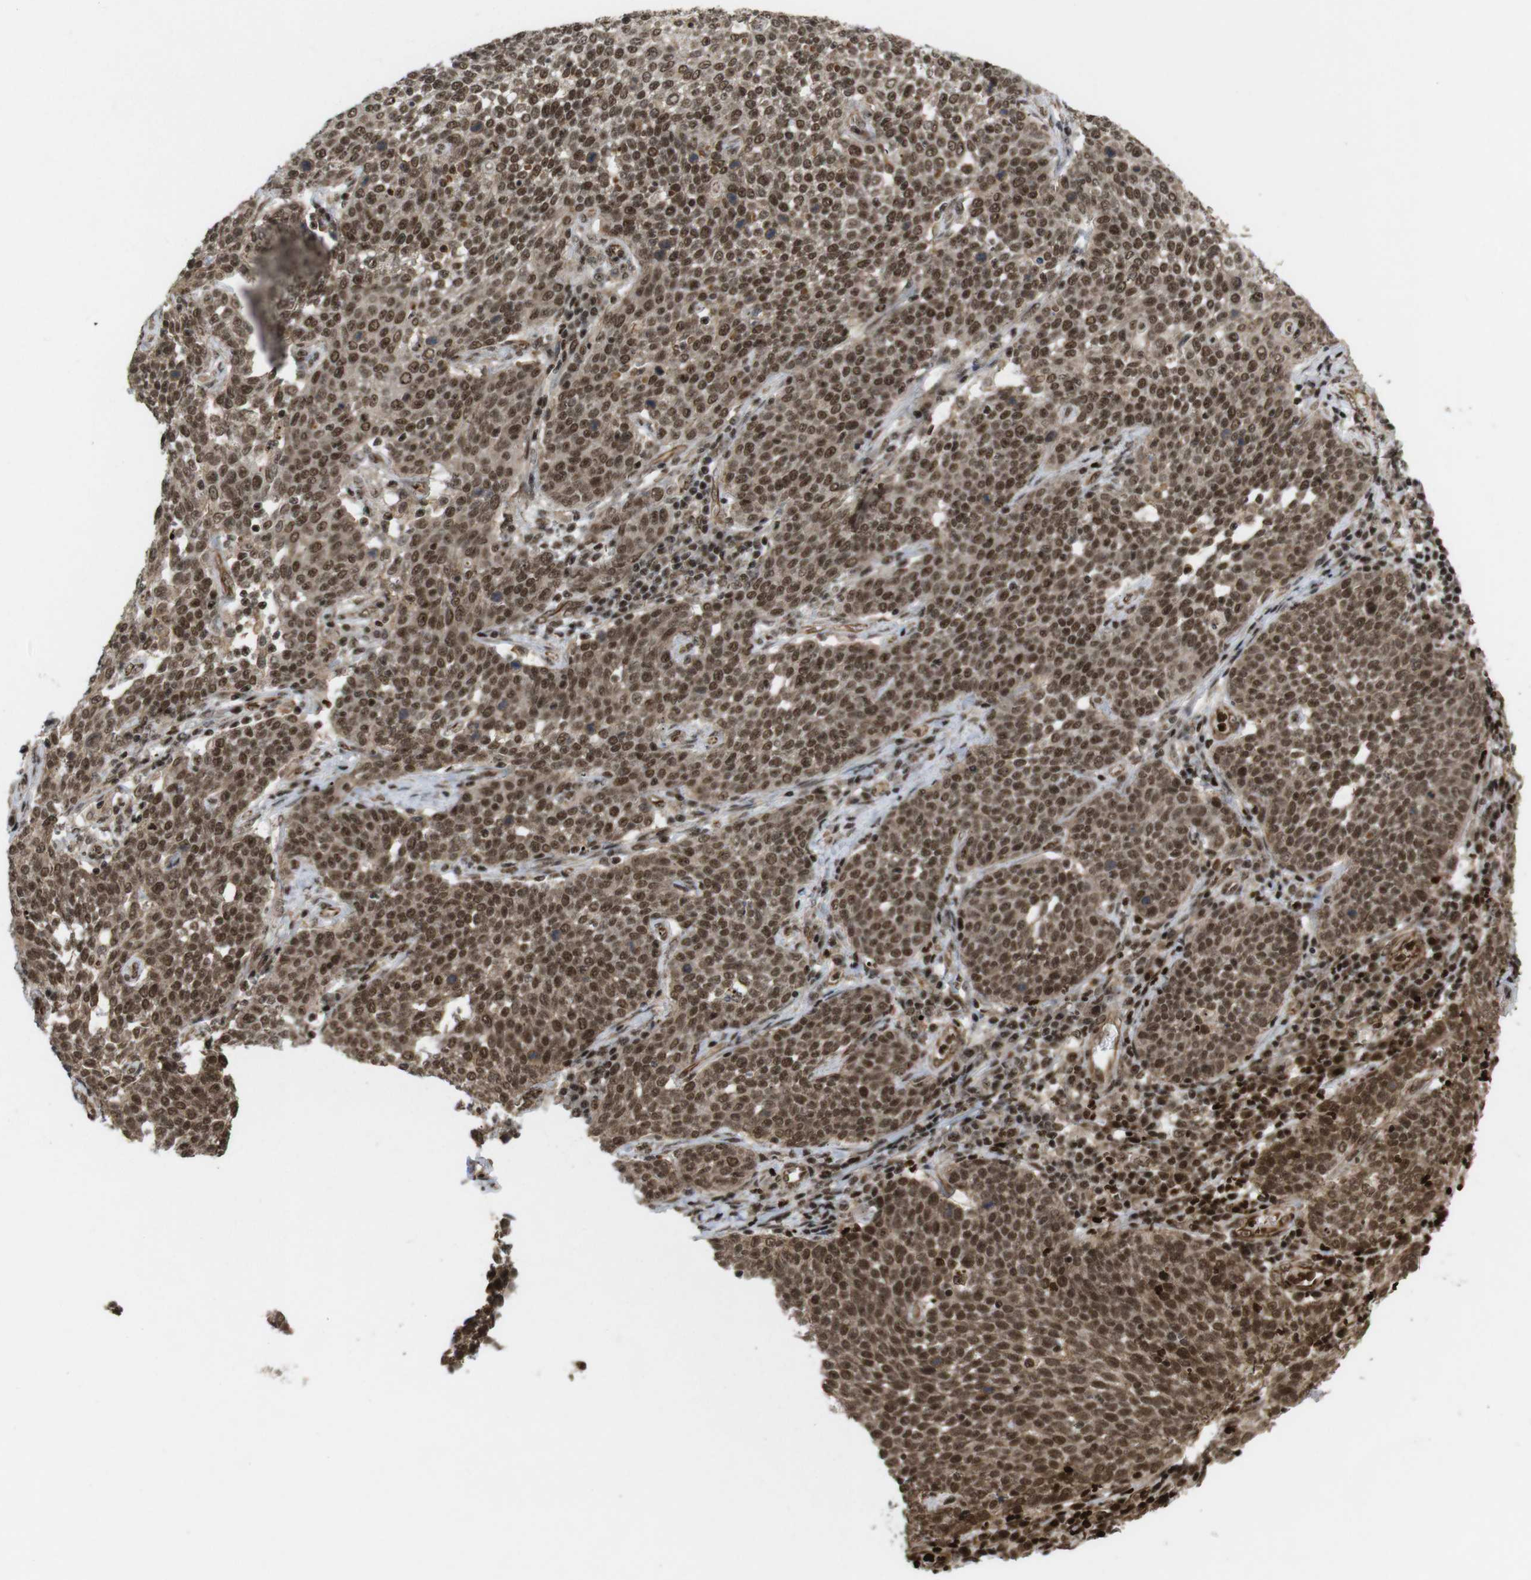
{"staining": {"intensity": "strong", "quantity": ">75%", "location": "cytoplasmic/membranous,nuclear"}, "tissue": "cervical cancer", "cell_type": "Tumor cells", "image_type": "cancer", "snomed": [{"axis": "morphology", "description": "Squamous cell carcinoma, NOS"}, {"axis": "topography", "description": "Cervix"}], "caption": "This is an image of immunohistochemistry staining of squamous cell carcinoma (cervical), which shows strong expression in the cytoplasmic/membranous and nuclear of tumor cells.", "gene": "SP2", "patient": {"sex": "female", "age": 34}}